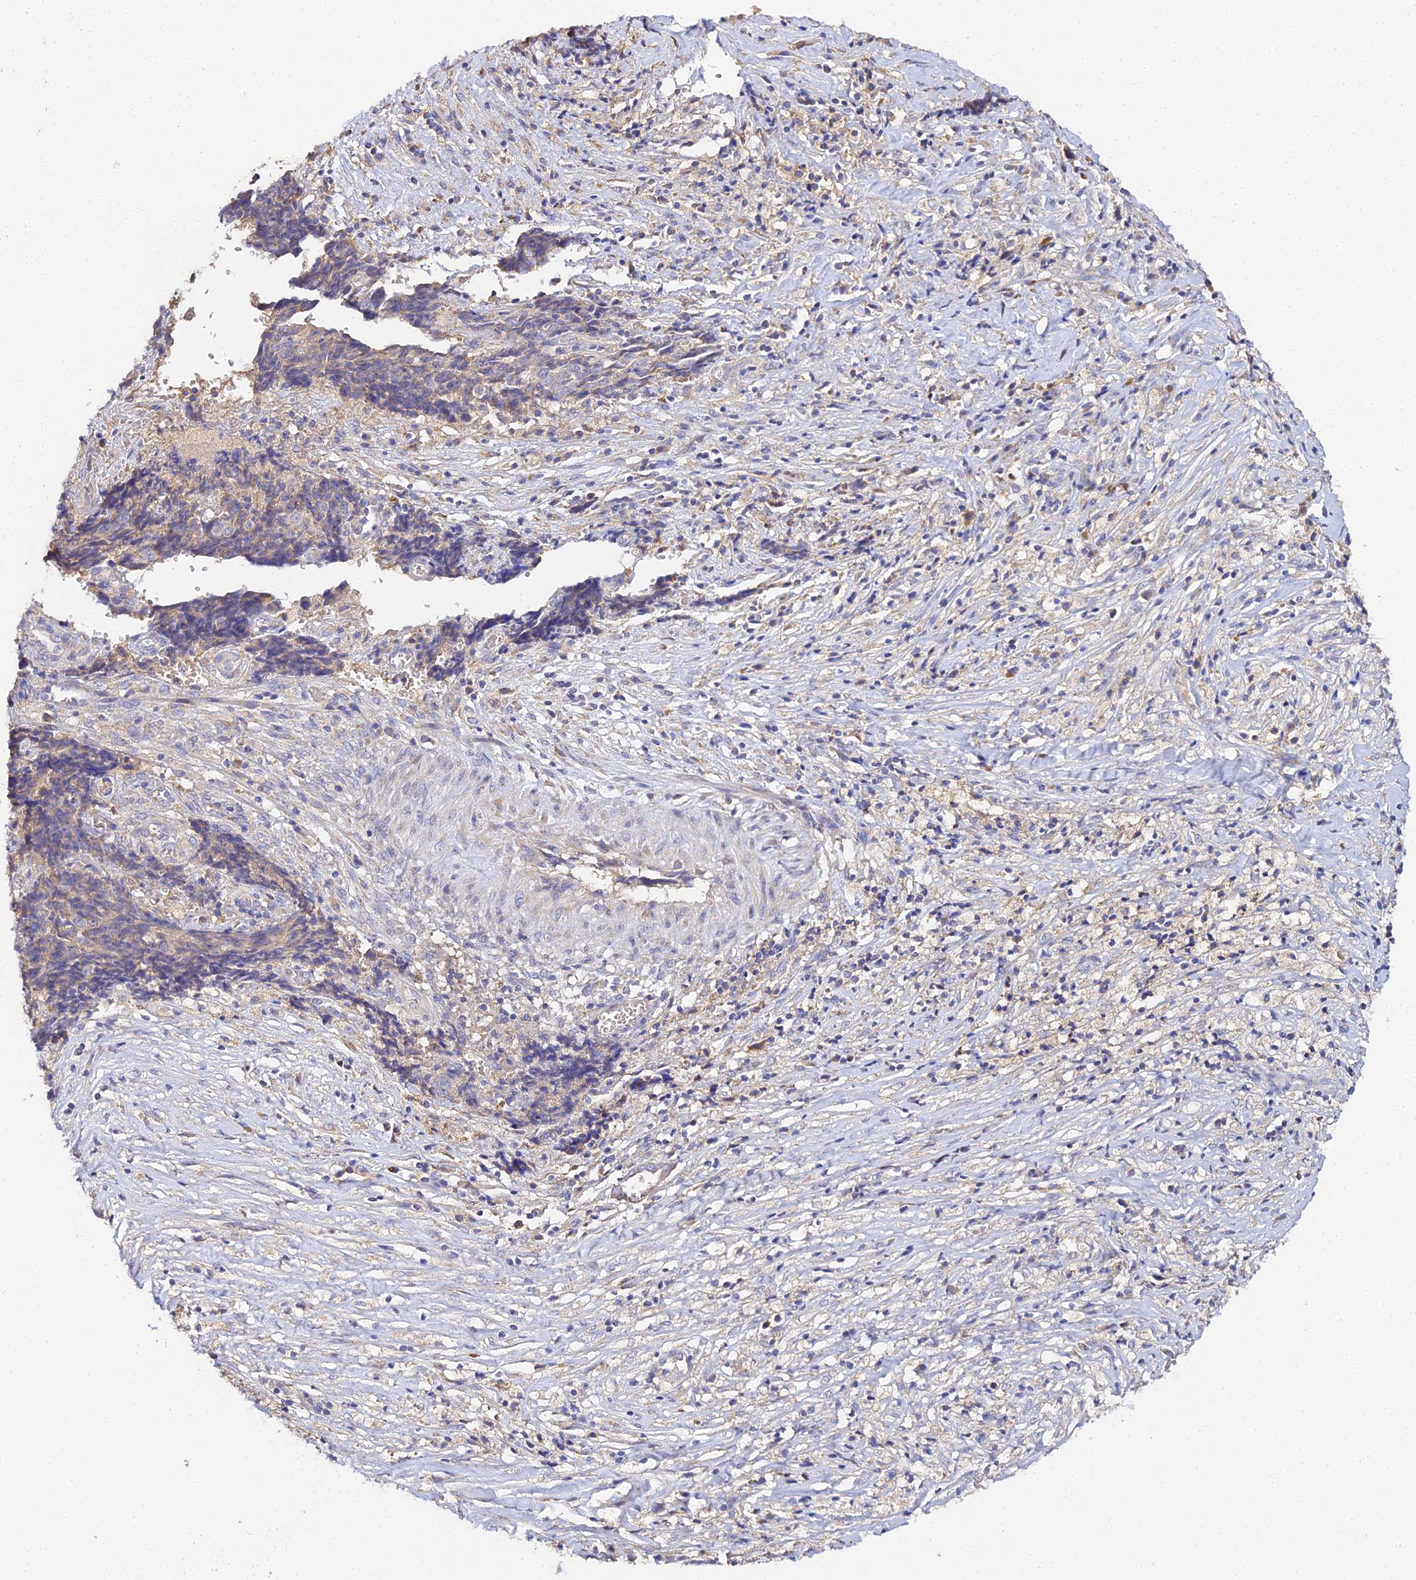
{"staining": {"intensity": "weak", "quantity": "25%-75%", "location": "cytoplasmic/membranous"}, "tissue": "ovarian cancer", "cell_type": "Tumor cells", "image_type": "cancer", "snomed": [{"axis": "morphology", "description": "Carcinoma, endometroid"}, {"axis": "topography", "description": "Ovary"}], "caption": "DAB immunohistochemical staining of human ovarian endometroid carcinoma displays weak cytoplasmic/membranous protein staining in about 25%-75% of tumor cells. (Brightfield microscopy of DAB IHC at high magnification).", "gene": "SCX", "patient": {"sex": "female", "age": 42}}